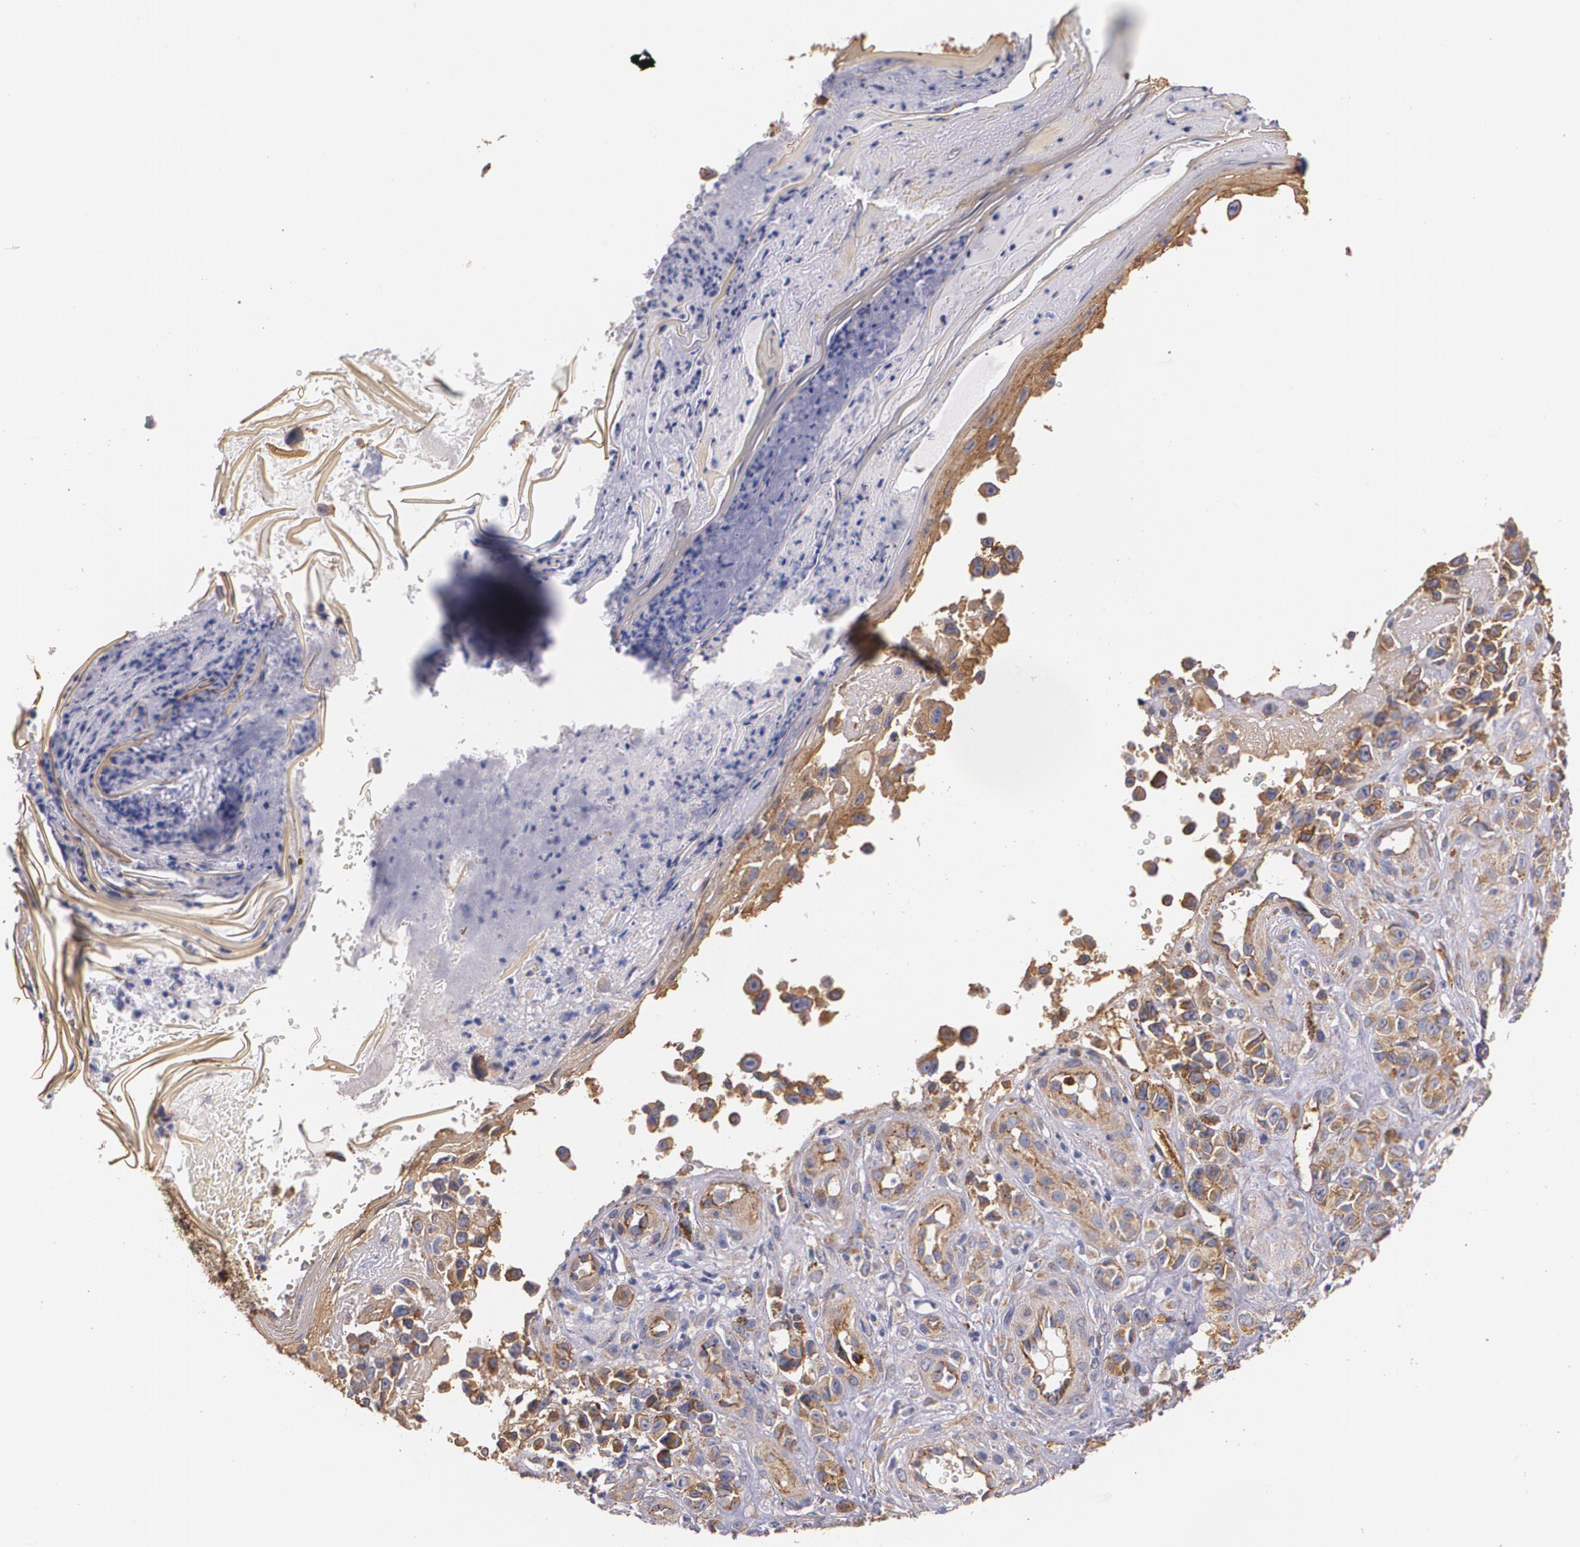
{"staining": {"intensity": "strong", "quantity": ">75%", "location": "cytoplasmic/membranous"}, "tissue": "melanoma", "cell_type": "Tumor cells", "image_type": "cancer", "snomed": [{"axis": "morphology", "description": "Malignant melanoma, NOS"}, {"axis": "topography", "description": "Skin"}], "caption": "This image demonstrates immunohistochemistry (IHC) staining of human malignant melanoma, with high strong cytoplasmic/membranous staining in about >75% of tumor cells.", "gene": "TJP1", "patient": {"sex": "female", "age": 82}}